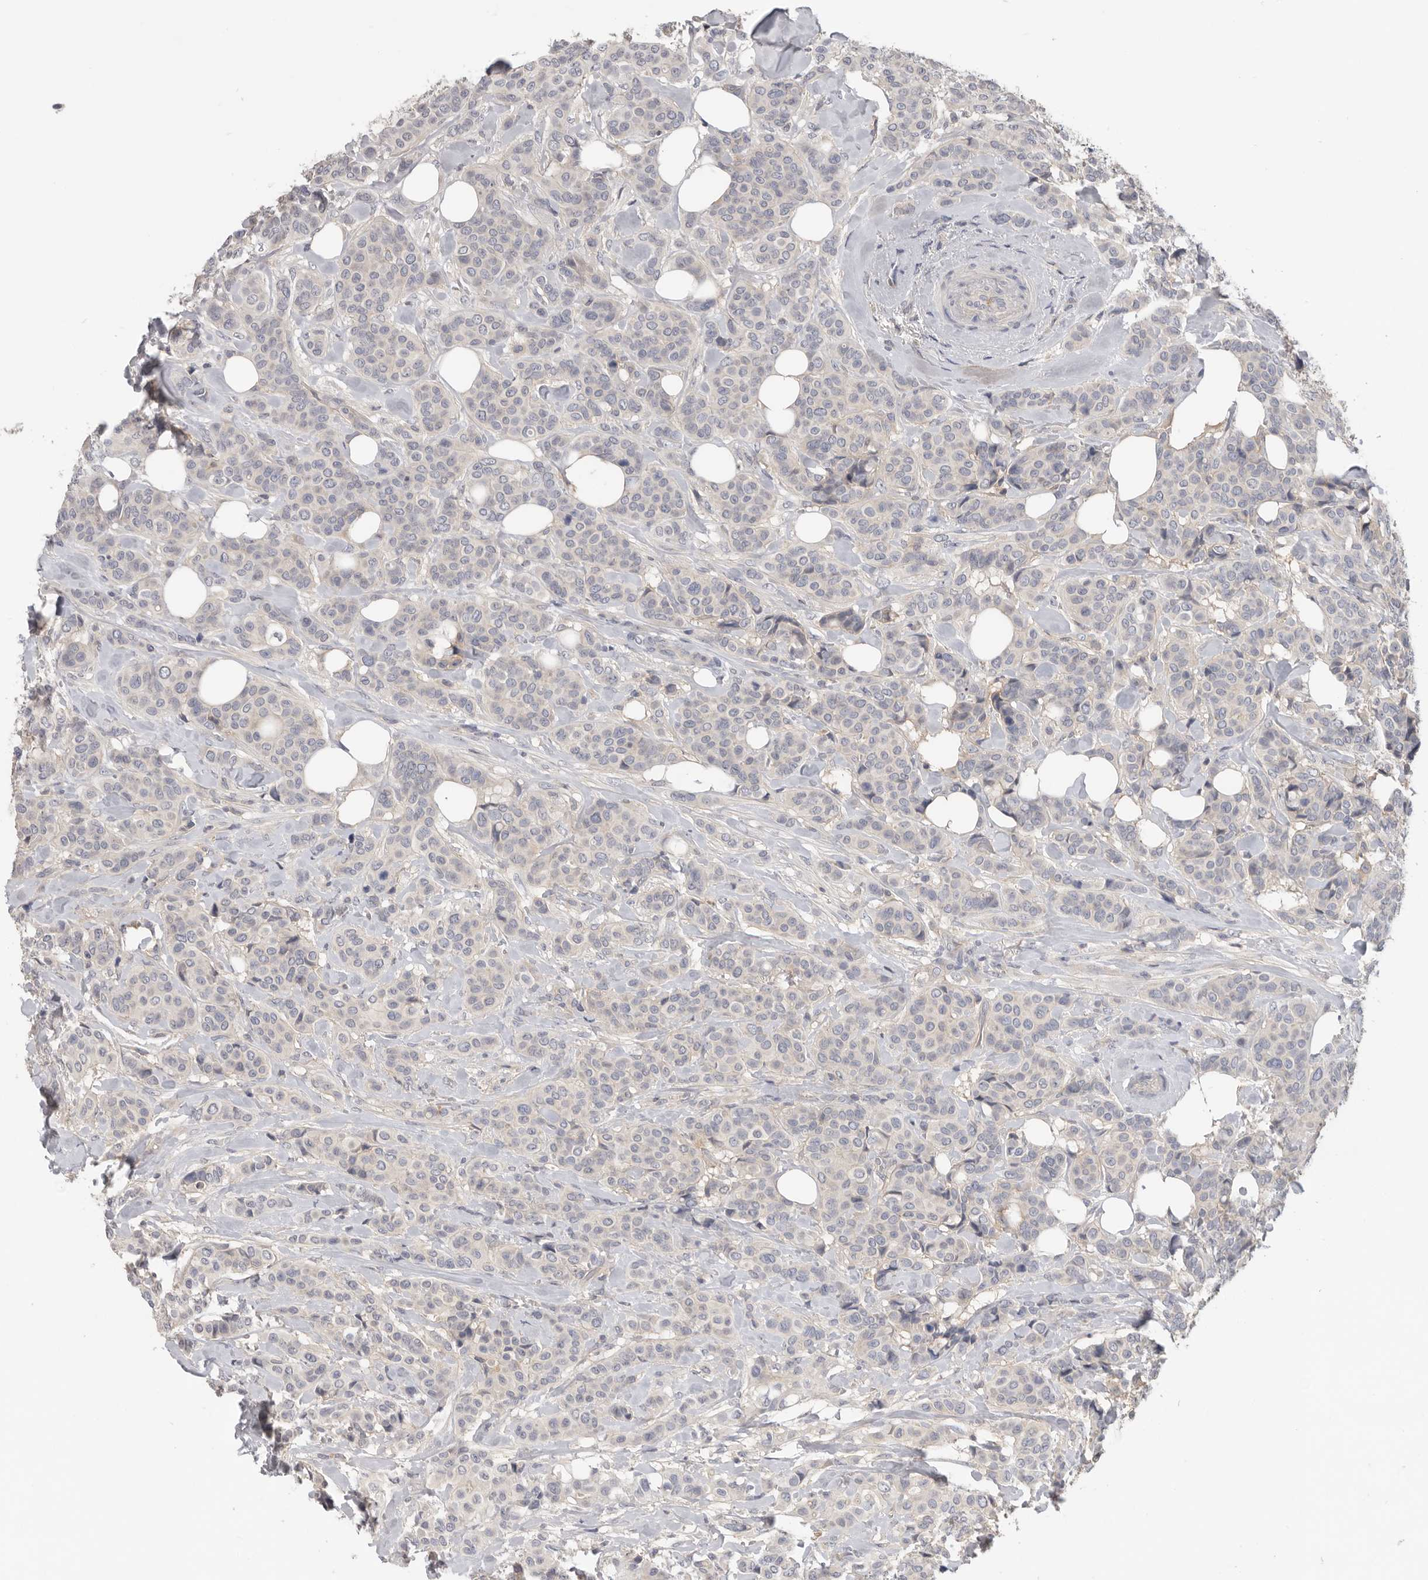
{"staining": {"intensity": "negative", "quantity": "none", "location": "none"}, "tissue": "breast cancer", "cell_type": "Tumor cells", "image_type": "cancer", "snomed": [{"axis": "morphology", "description": "Lobular carcinoma"}, {"axis": "topography", "description": "Breast"}], "caption": "Immunohistochemistry histopathology image of neoplastic tissue: breast cancer stained with DAB demonstrates no significant protein positivity in tumor cells.", "gene": "WDTC1", "patient": {"sex": "female", "age": 51}}